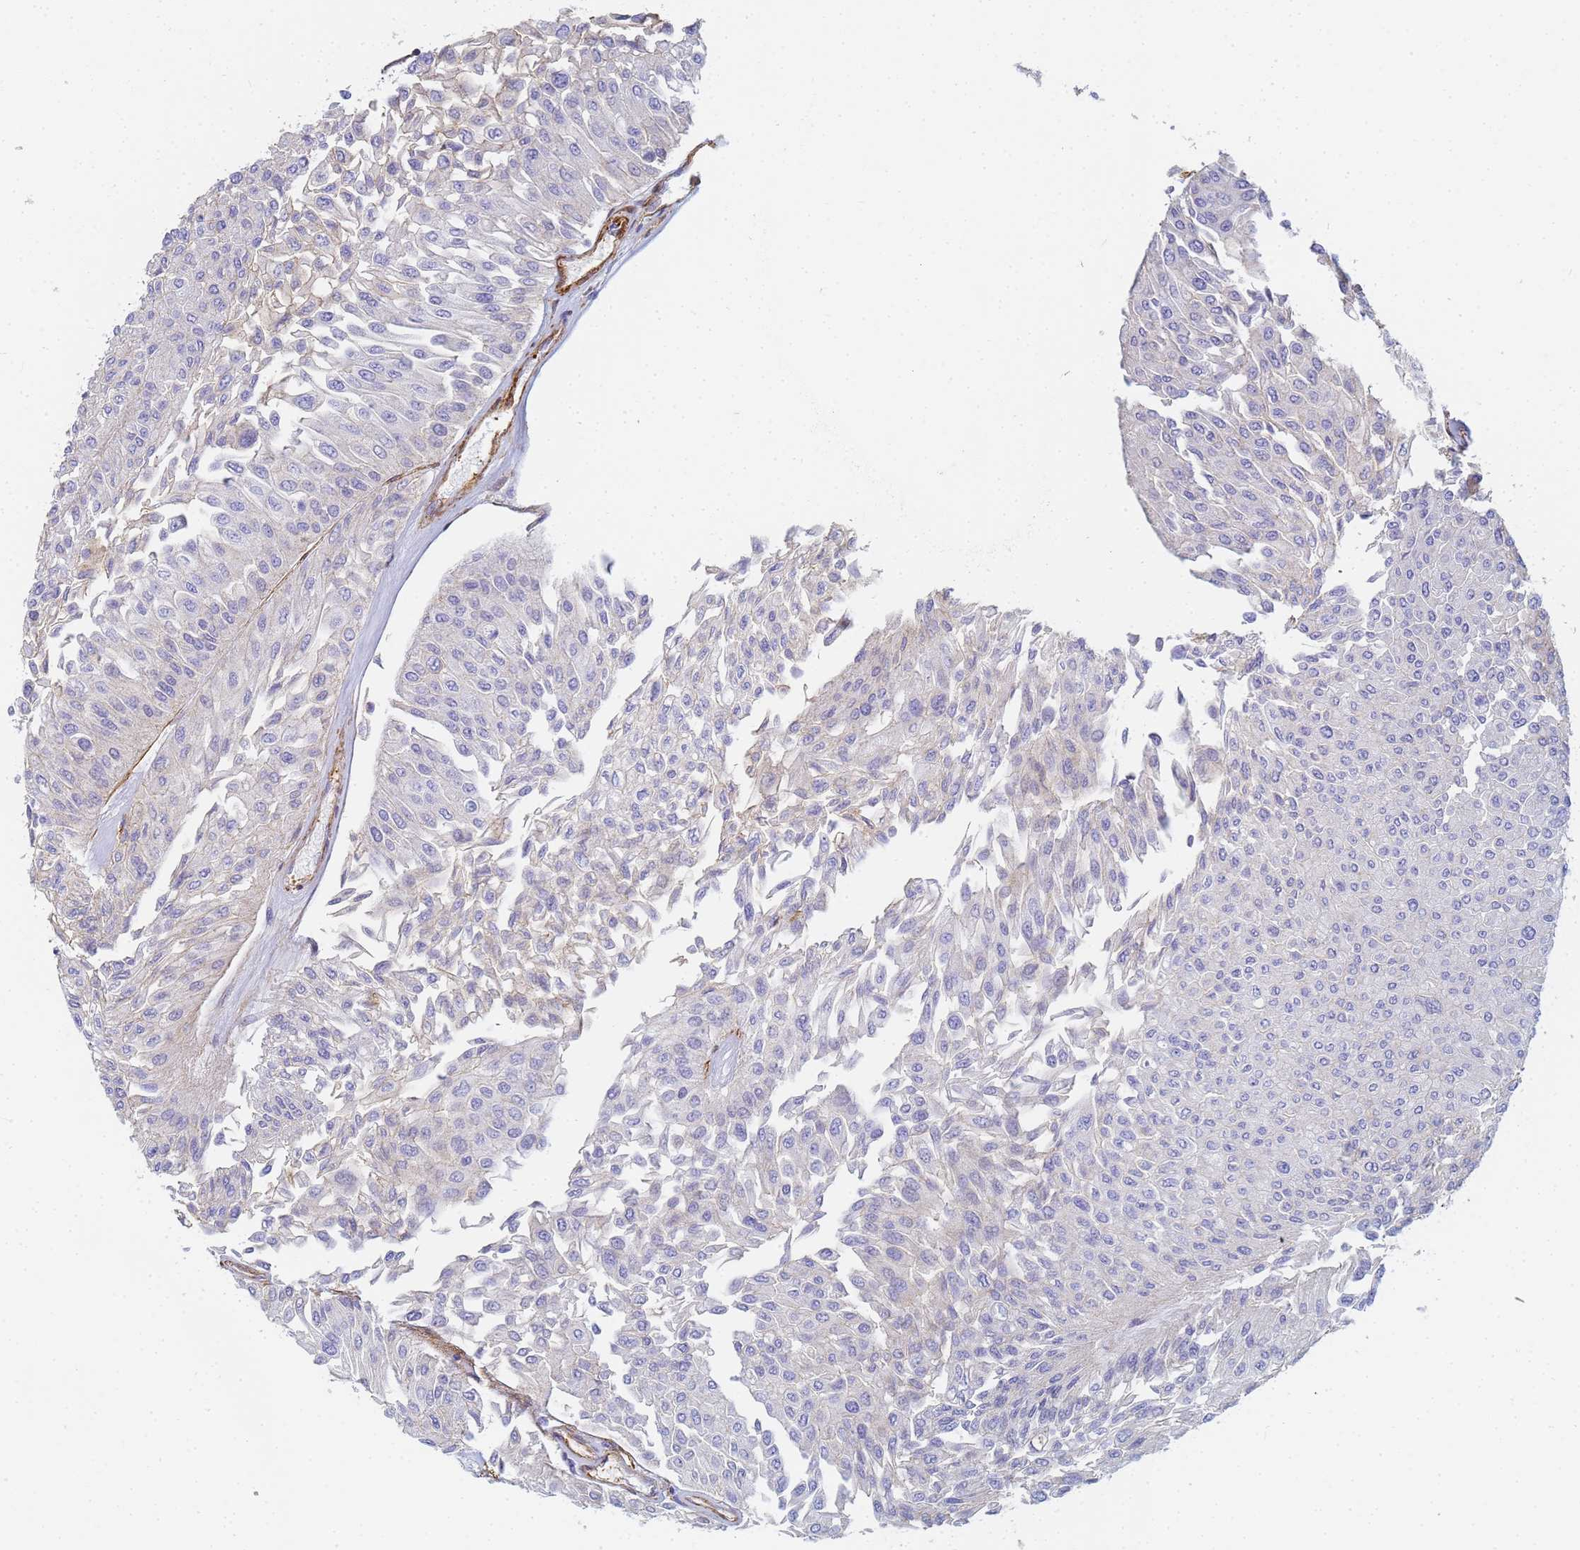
{"staining": {"intensity": "negative", "quantity": "none", "location": "none"}, "tissue": "urothelial cancer", "cell_type": "Tumor cells", "image_type": "cancer", "snomed": [{"axis": "morphology", "description": "Urothelial carcinoma, Low grade"}, {"axis": "topography", "description": "Urinary bladder"}], "caption": "An immunohistochemistry (IHC) micrograph of urothelial cancer is shown. There is no staining in tumor cells of urothelial cancer.", "gene": "TPM1", "patient": {"sex": "male", "age": 67}}